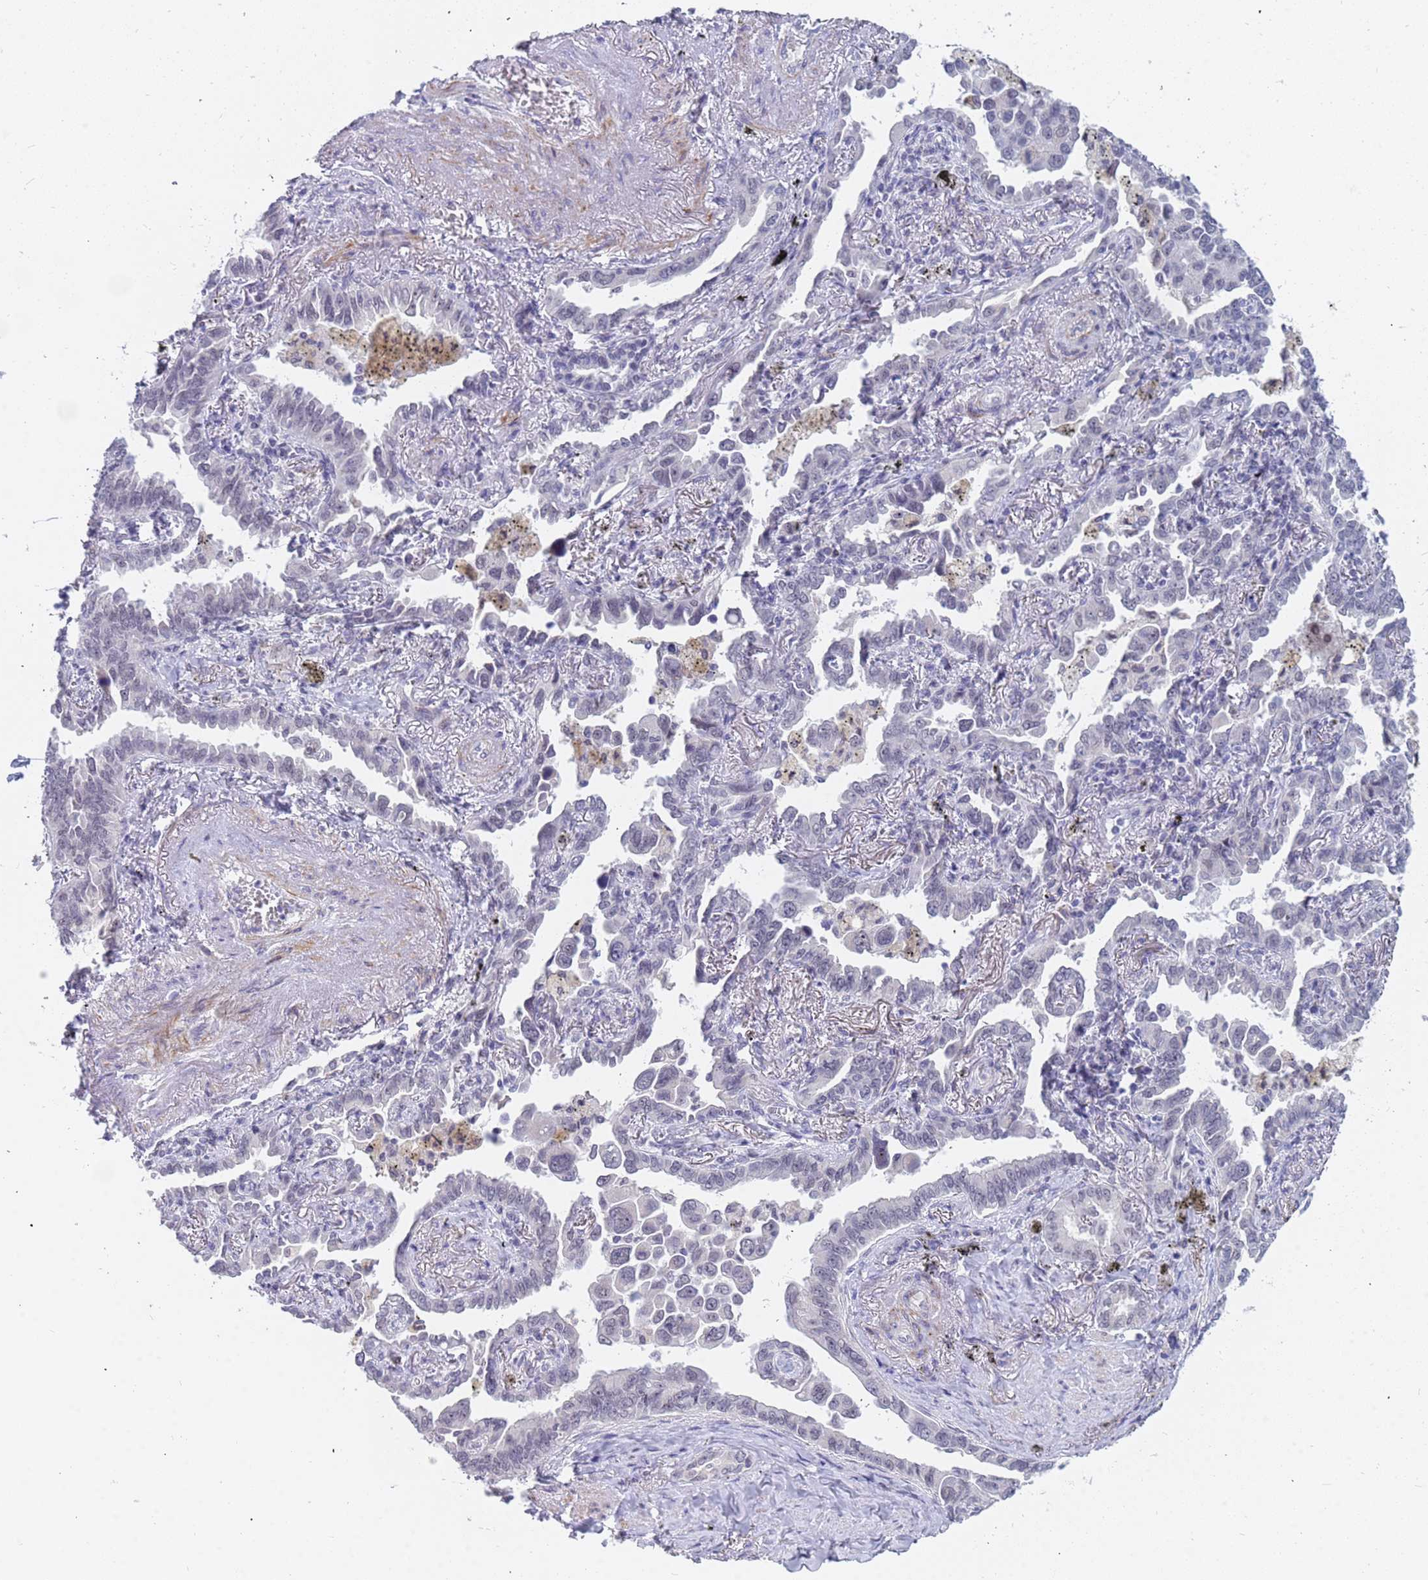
{"staining": {"intensity": "negative", "quantity": "none", "location": "none"}, "tissue": "lung cancer", "cell_type": "Tumor cells", "image_type": "cancer", "snomed": [{"axis": "morphology", "description": "Adenocarcinoma, NOS"}, {"axis": "topography", "description": "Lung"}], "caption": "Lung cancer was stained to show a protein in brown. There is no significant positivity in tumor cells. (DAB (3,3'-diaminobenzidine) immunohistochemistry (IHC) with hematoxylin counter stain).", "gene": "CXorf65", "patient": {"sex": "male", "age": 67}}